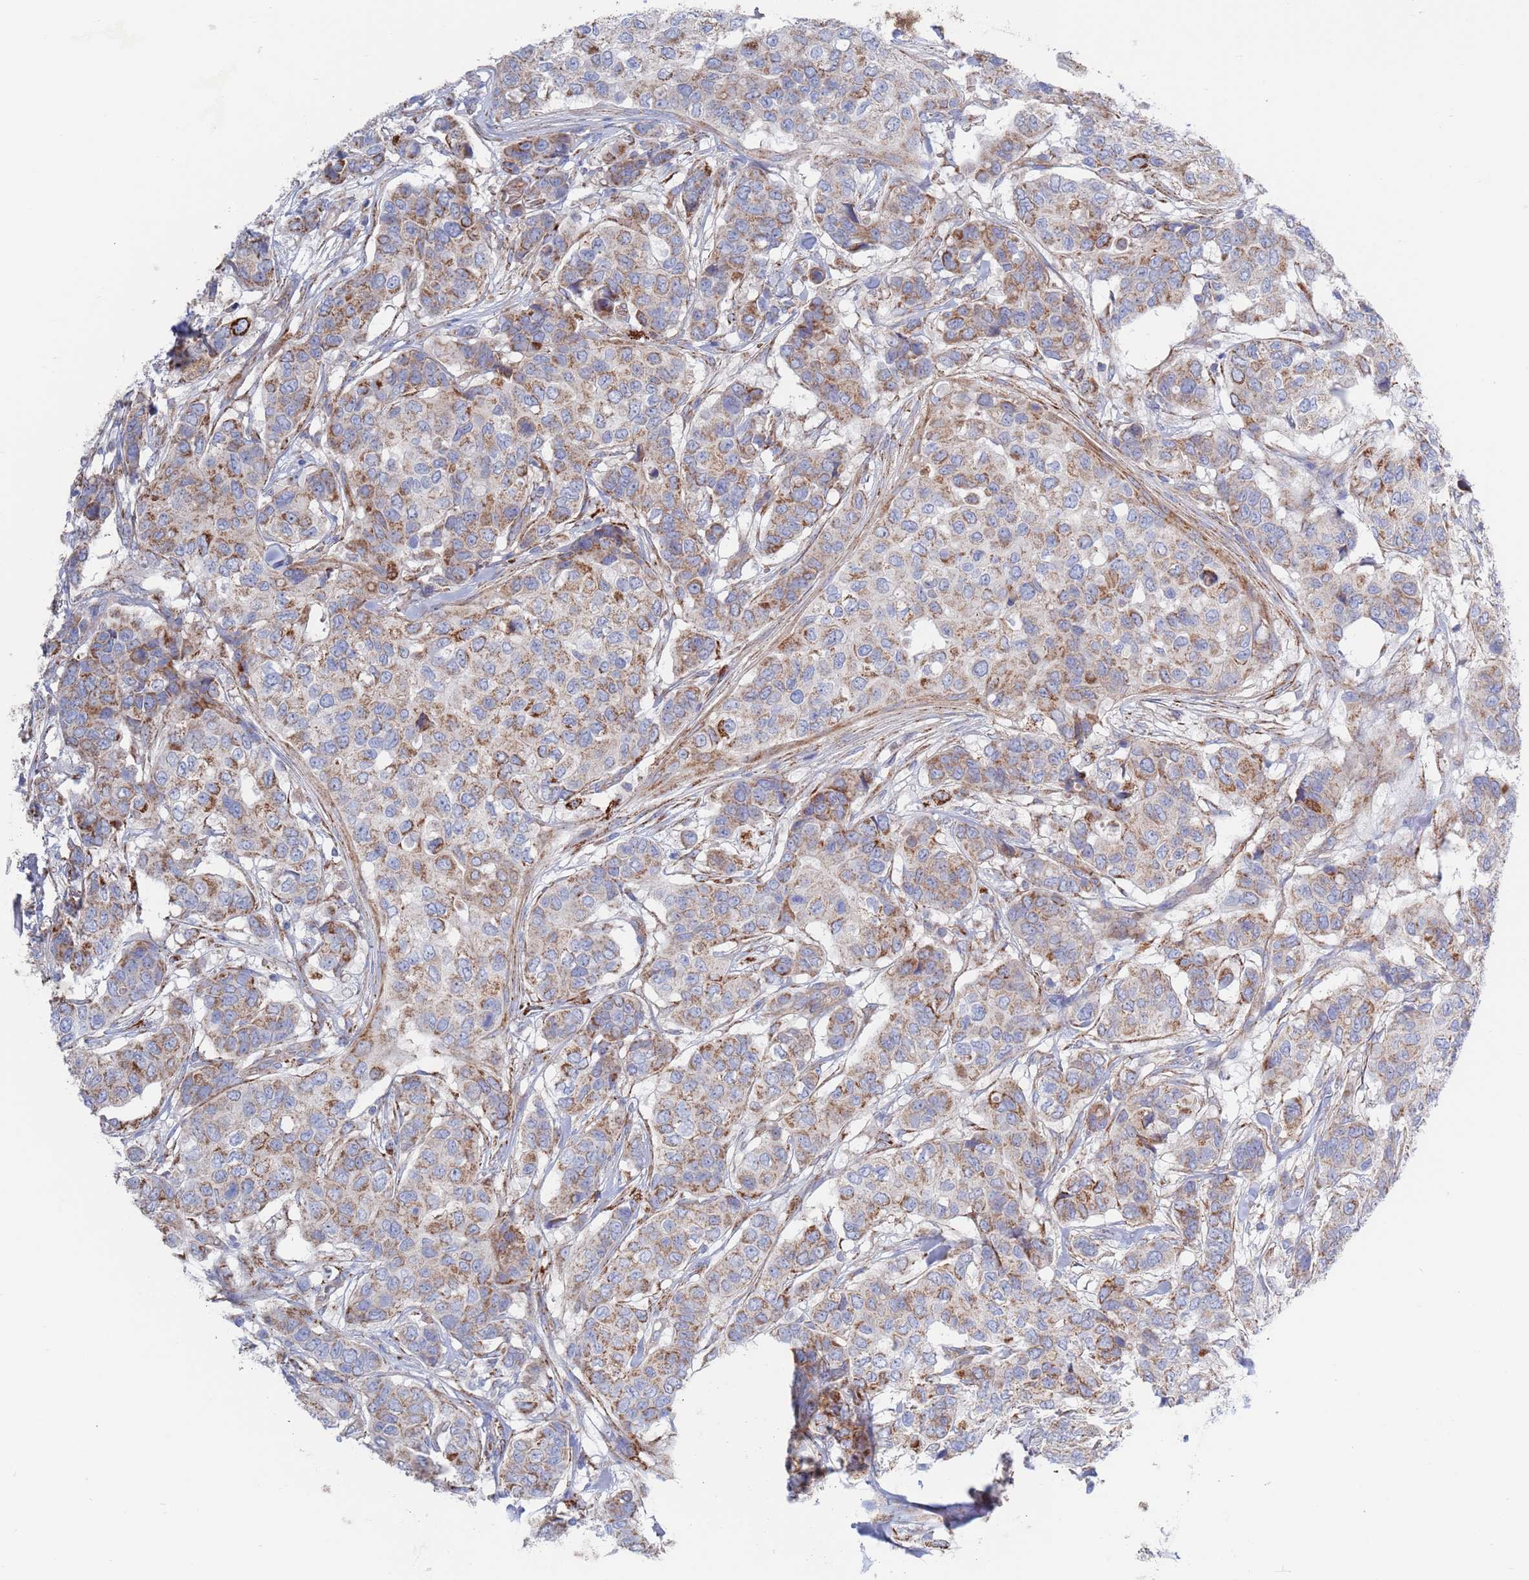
{"staining": {"intensity": "strong", "quantity": "25%-75%", "location": "cytoplasmic/membranous"}, "tissue": "breast cancer", "cell_type": "Tumor cells", "image_type": "cancer", "snomed": [{"axis": "morphology", "description": "Lobular carcinoma"}, {"axis": "topography", "description": "Breast"}], "caption": "DAB (3,3'-diaminobenzidine) immunohistochemical staining of human breast lobular carcinoma exhibits strong cytoplasmic/membranous protein staining in about 25%-75% of tumor cells.", "gene": "CHCHD6", "patient": {"sex": "female", "age": 51}}